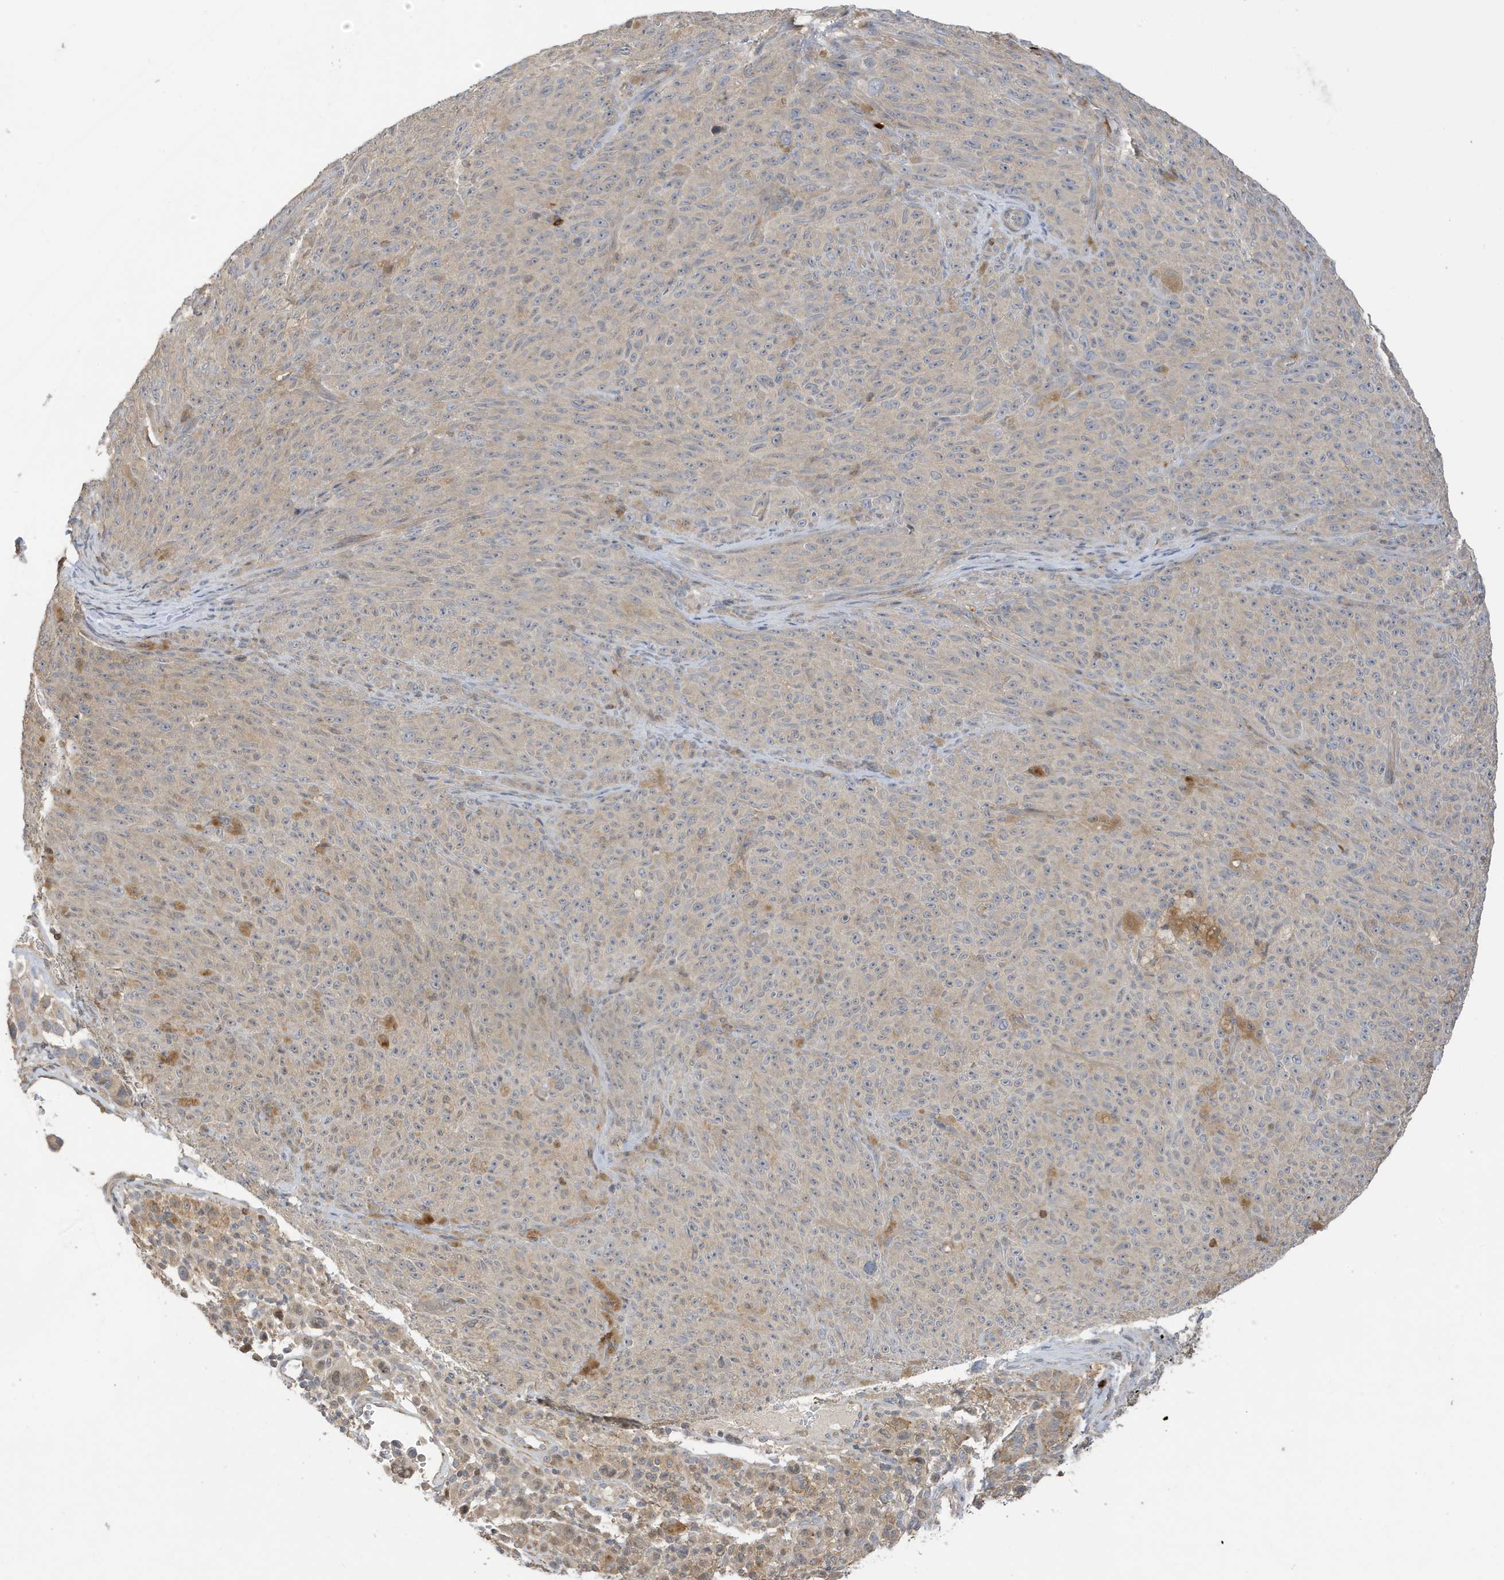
{"staining": {"intensity": "negative", "quantity": "none", "location": "none"}, "tissue": "melanoma", "cell_type": "Tumor cells", "image_type": "cancer", "snomed": [{"axis": "morphology", "description": "Malignant melanoma, NOS"}, {"axis": "topography", "description": "Skin"}], "caption": "This is an immunohistochemistry photomicrograph of human melanoma. There is no positivity in tumor cells.", "gene": "TAB3", "patient": {"sex": "female", "age": 82}}